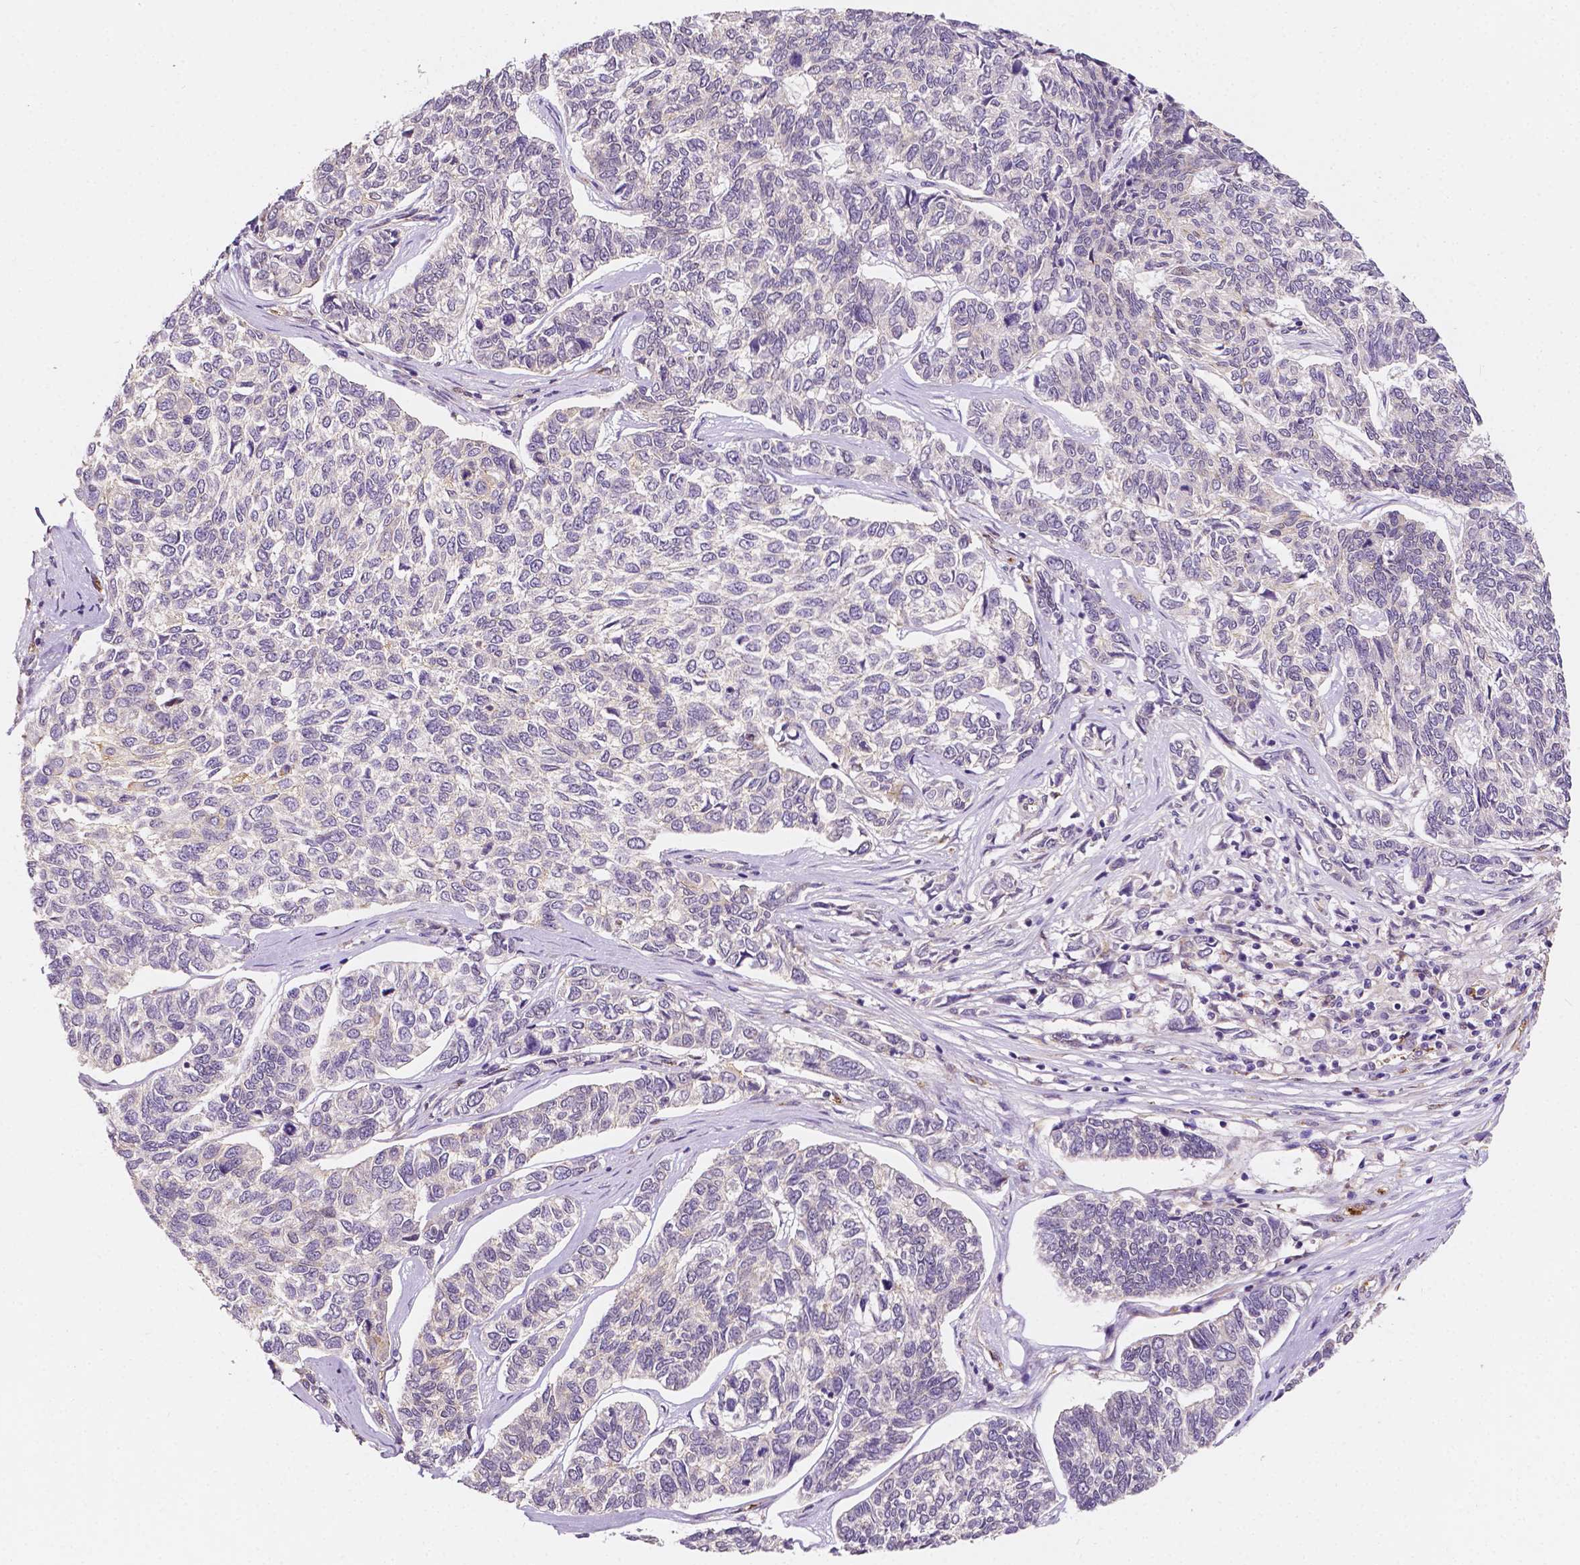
{"staining": {"intensity": "negative", "quantity": "none", "location": "none"}, "tissue": "skin cancer", "cell_type": "Tumor cells", "image_type": "cancer", "snomed": [{"axis": "morphology", "description": "Basal cell carcinoma"}, {"axis": "topography", "description": "Skin"}], "caption": "Immunohistochemistry photomicrograph of neoplastic tissue: human skin basal cell carcinoma stained with DAB (3,3'-diaminobenzidine) reveals no significant protein expression in tumor cells.", "gene": "SLC22A4", "patient": {"sex": "female", "age": 65}}